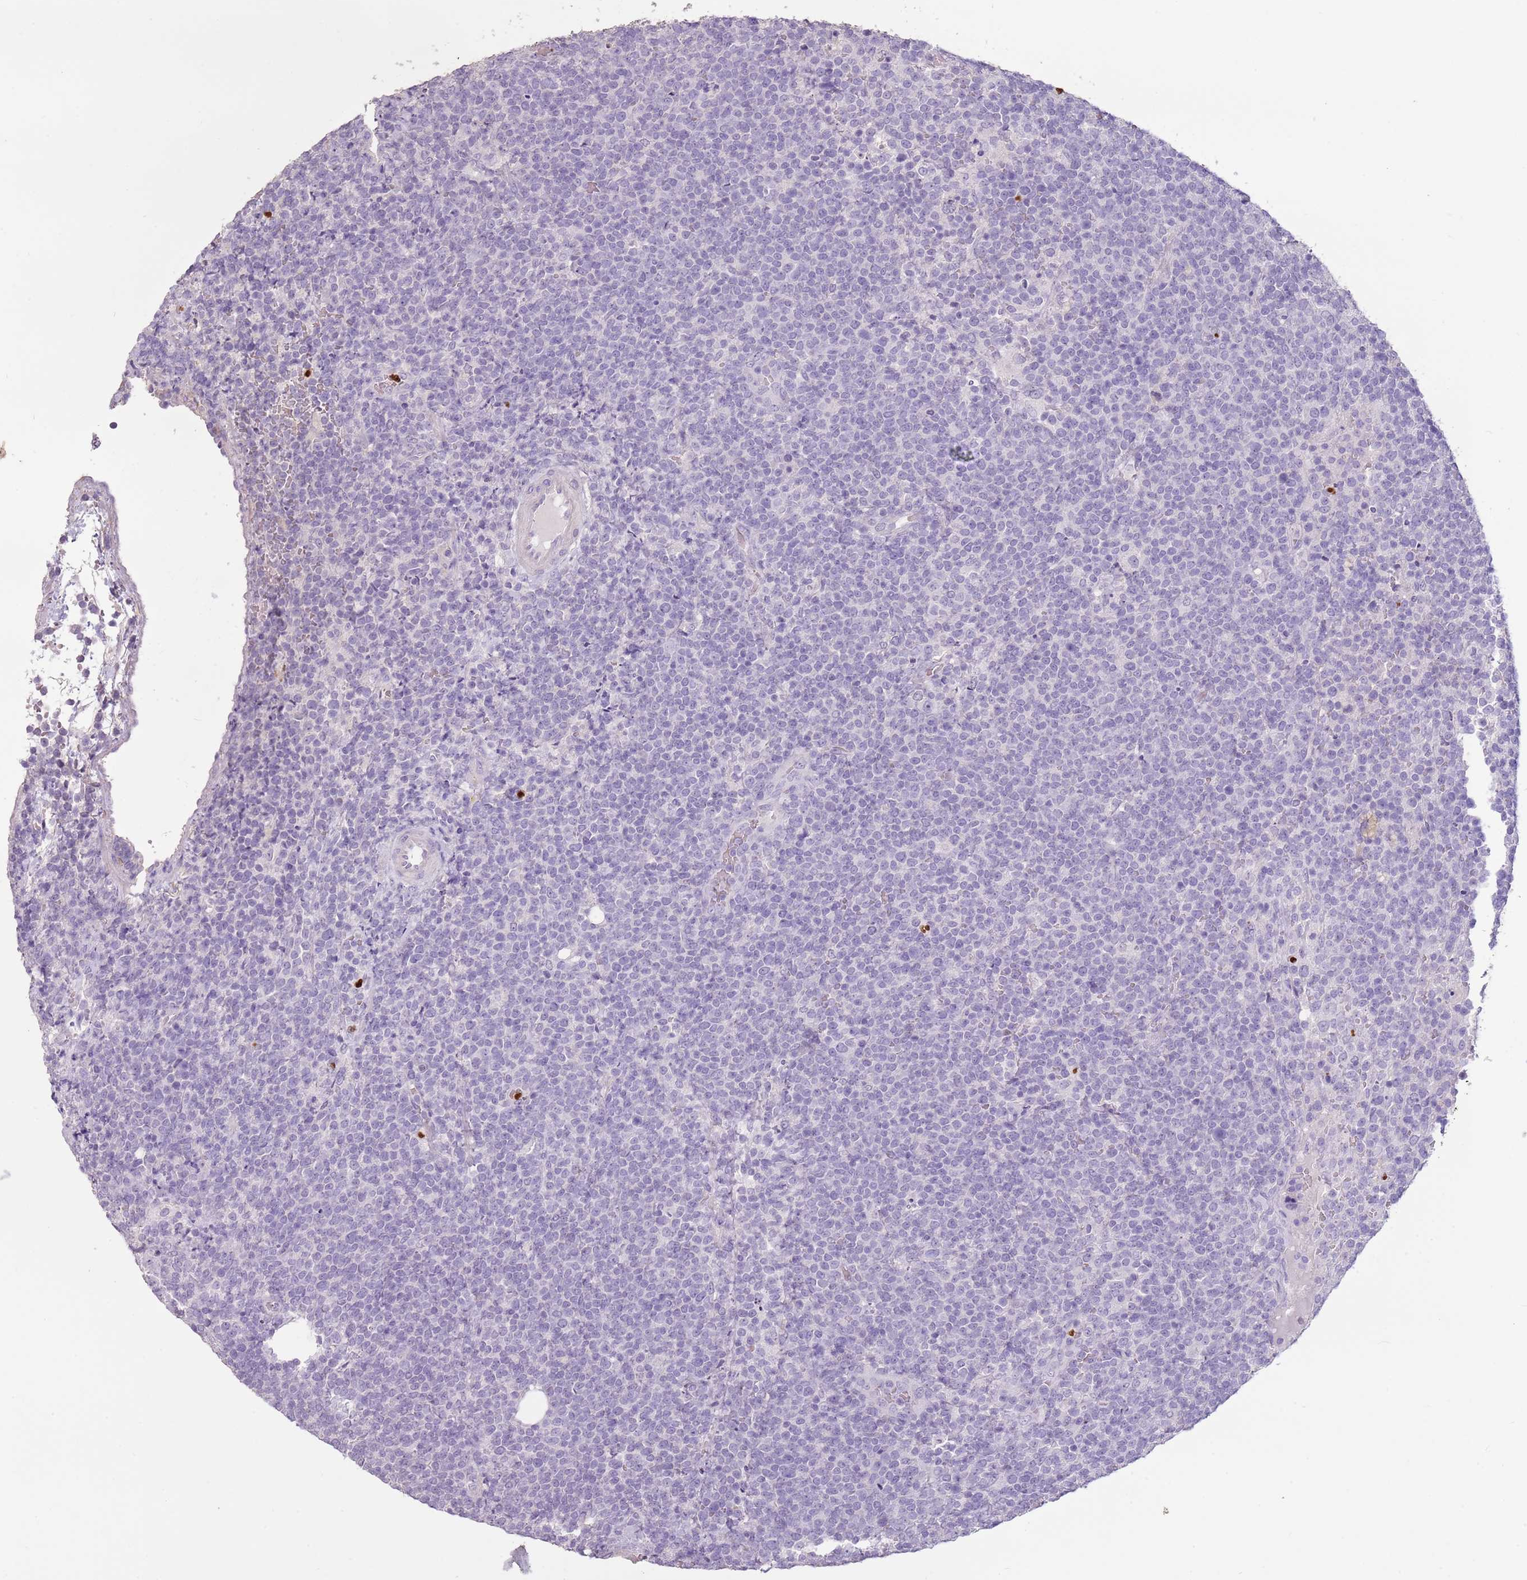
{"staining": {"intensity": "negative", "quantity": "none", "location": "none"}, "tissue": "lymphoma", "cell_type": "Tumor cells", "image_type": "cancer", "snomed": [{"axis": "morphology", "description": "Malignant lymphoma, non-Hodgkin's type, High grade"}, {"axis": "topography", "description": "Lymph node"}], "caption": "Histopathology image shows no protein staining in tumor cells of lymphoma tissue. Brightfield microscopy of IHC stained with DAB (brown) and hematoxylin (blue), captured at high magnification.", "gene": "CELF6", "patient": {"sex": "male", "age": 61}}